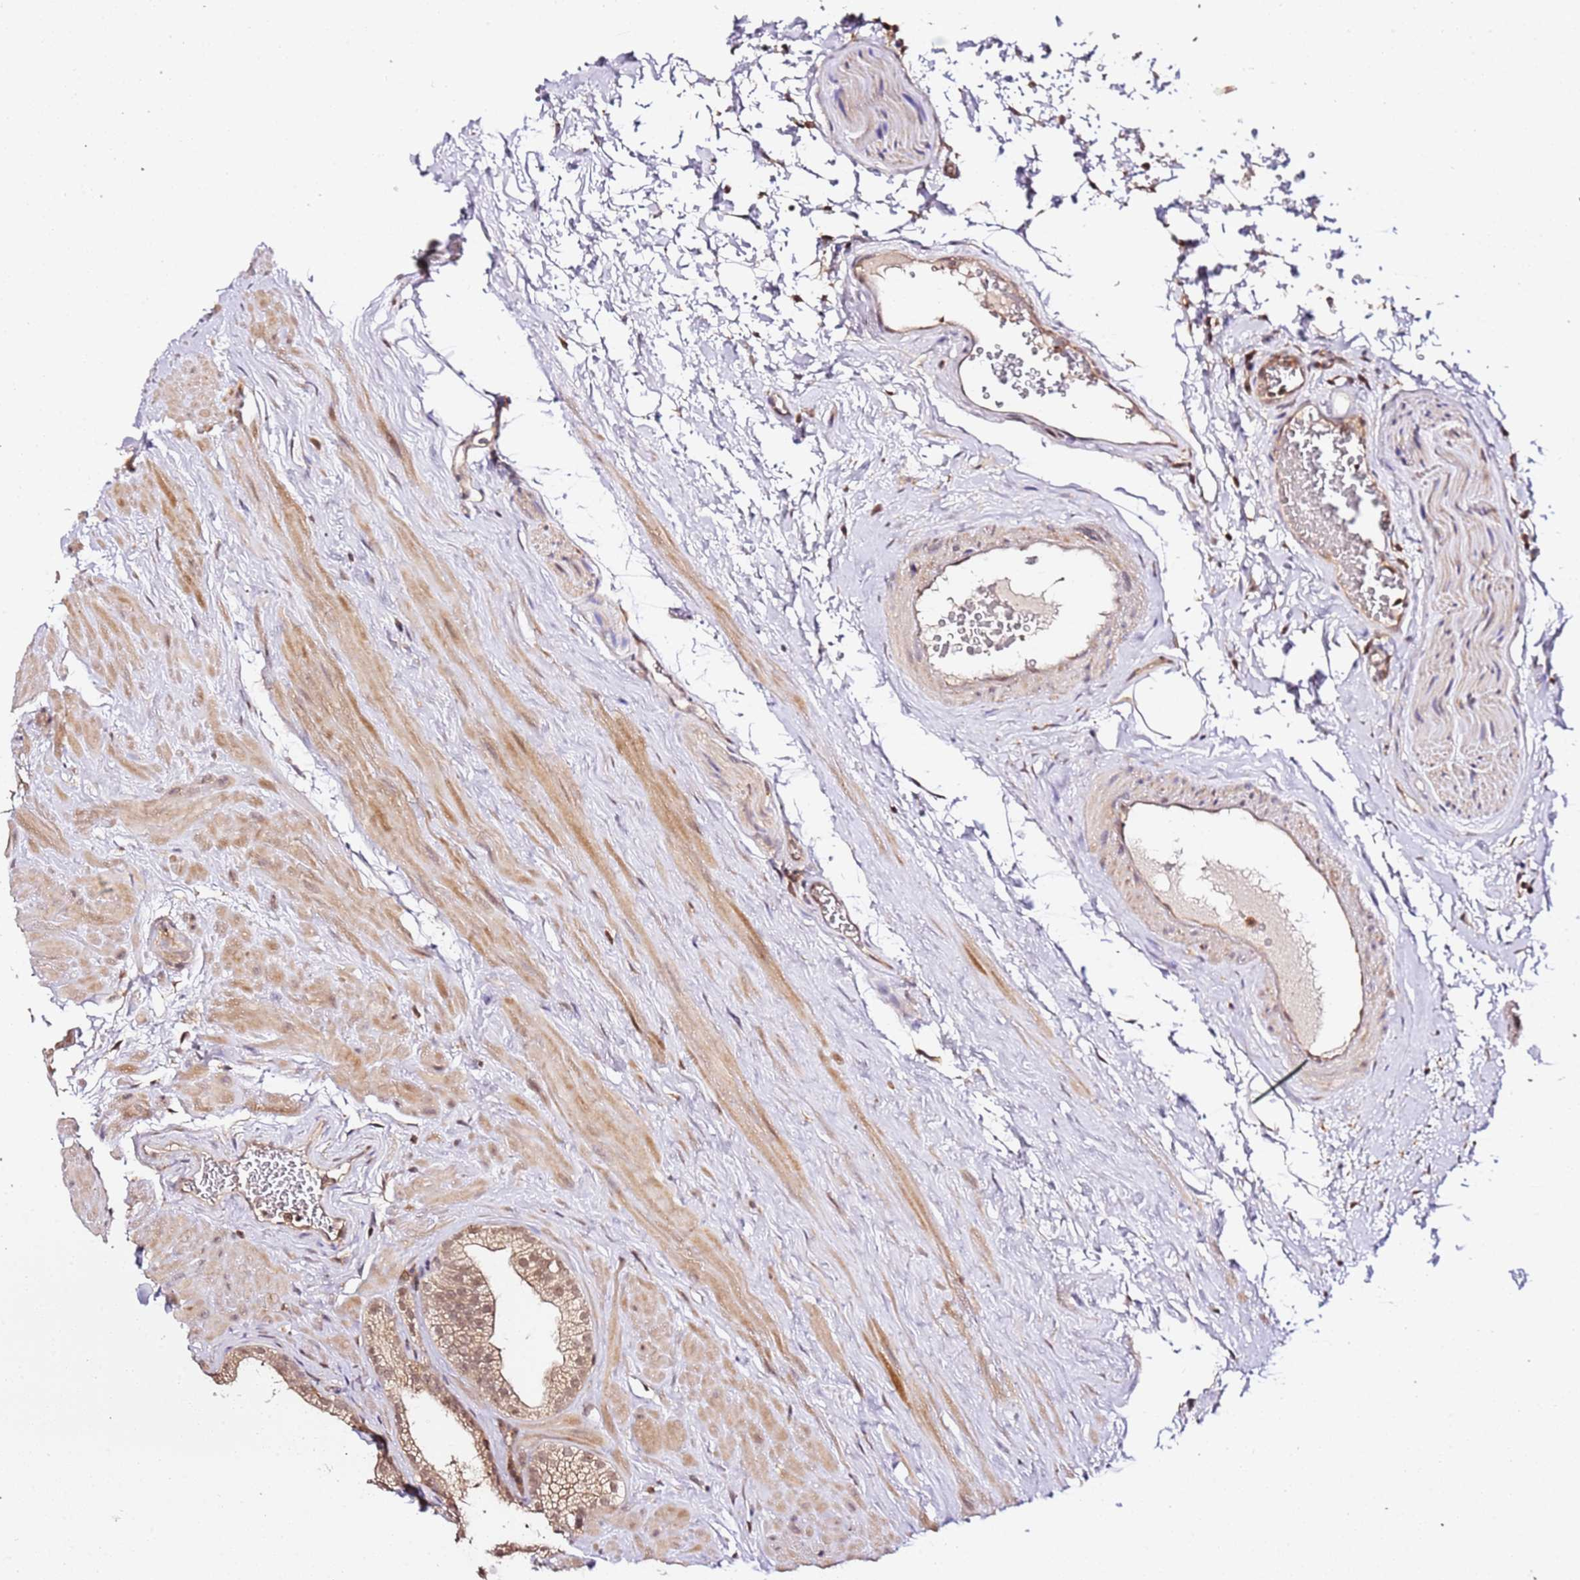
{"staining": {"intensity": "moderate", "quantity": "<25%", "location": "nuclear"}, "tissue": "prostate", "cell_type": "Glandular cells", "image_type": "normal", "snomed": [{"axis": "morphology", "description": "Normal tissue, NOS"}, {"axis": "morphology", "description": "Urothelial carcinoma, Low grade"}, {"axis": "topography", "description": "Urinary bladder"}, {"axis": "topography", "description": "Prostate"}], "caption": "Protein expression by immunohistochemistry (IHC) demonstrates moderate nuclear expression in about <25% of glandular cells in benign prostate.", "gene": "OR5V1", "patient": {"sex": "male", "age": 60}}